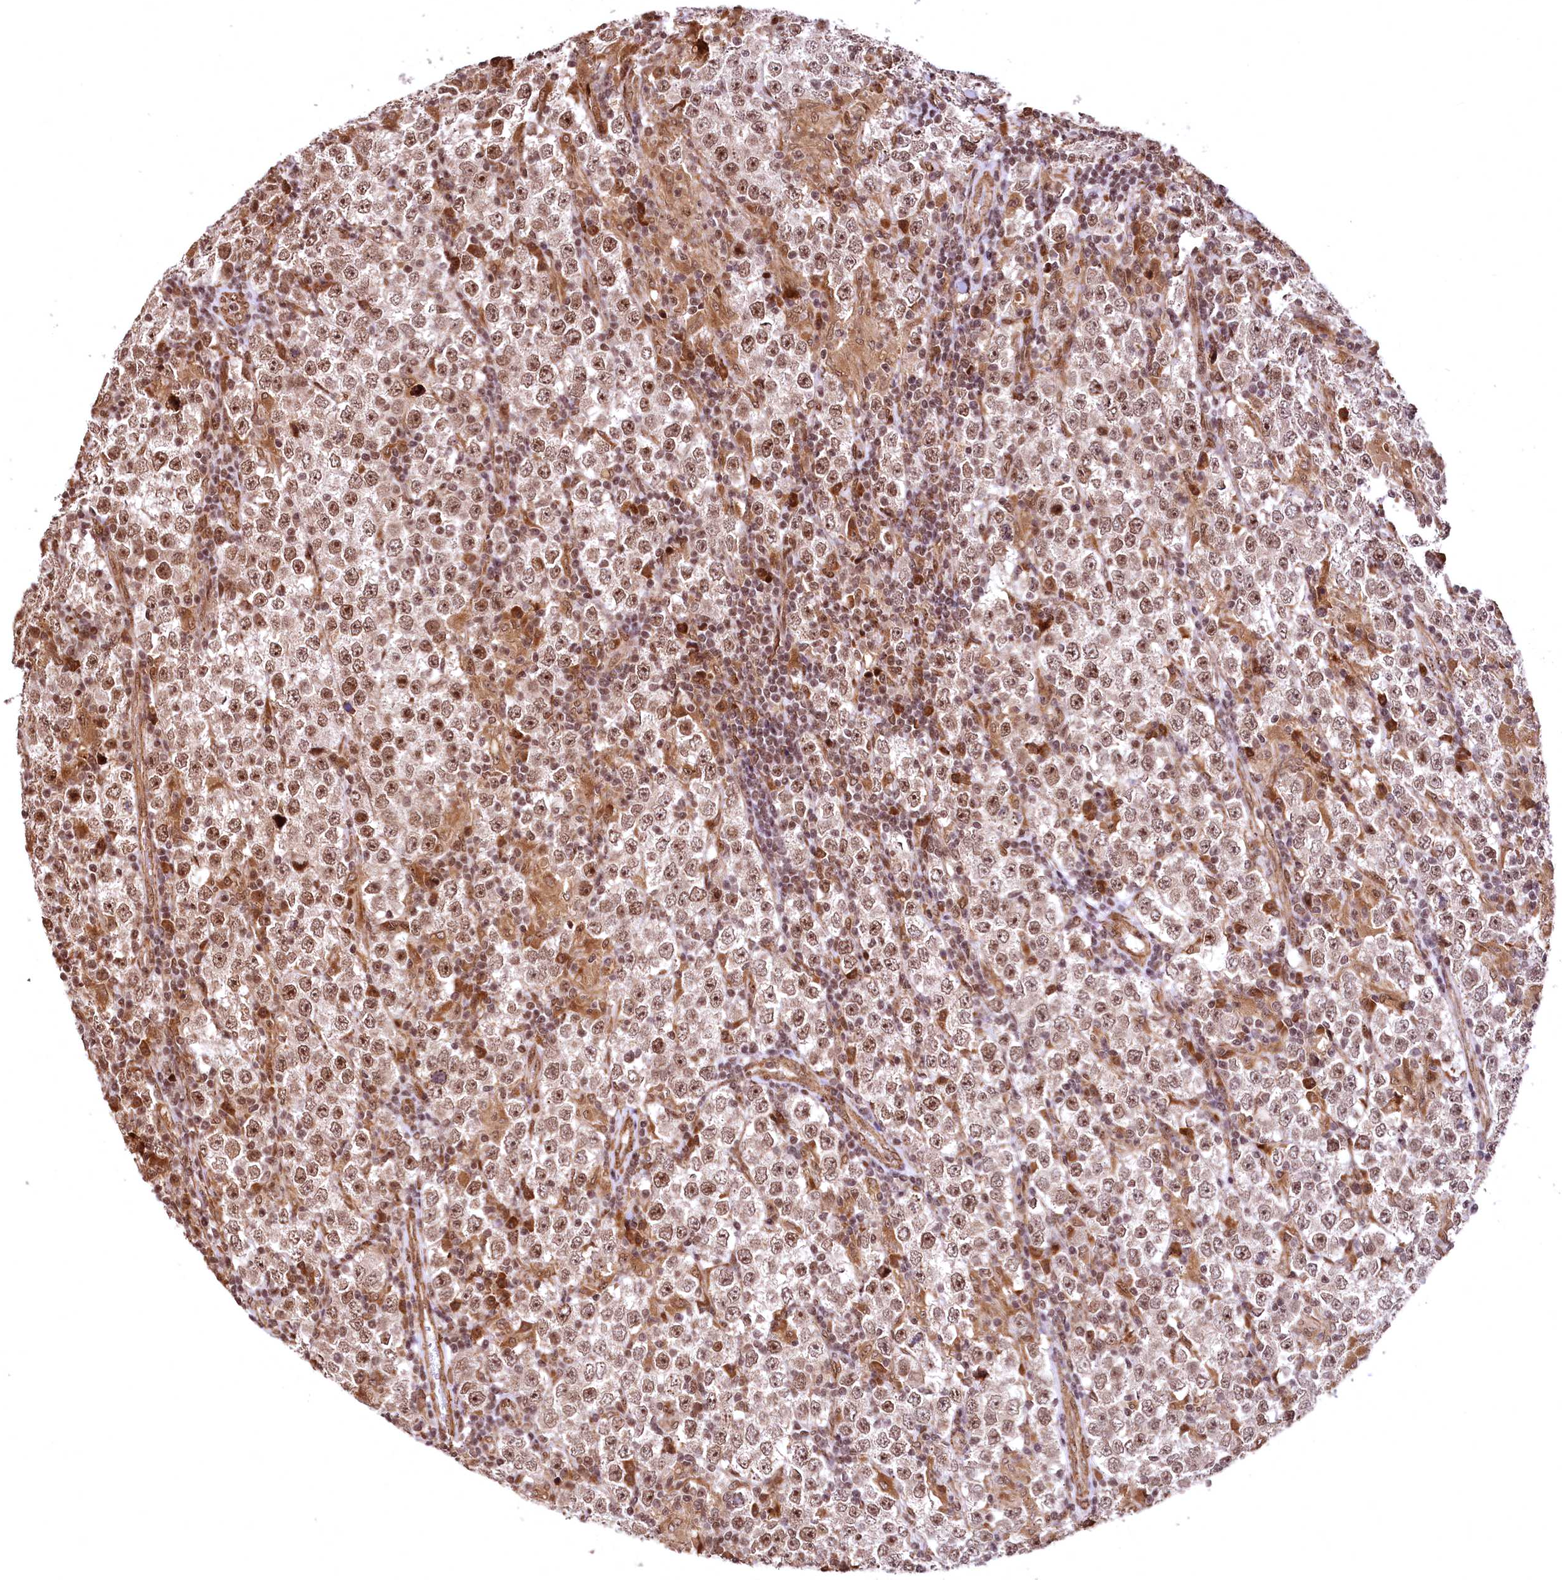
{"staining": {"intensity": "moderate", "quantity": ">75%", "location": "nuclear"}, "tissue": "testis cancer", "cell_type": "Tumor cells", "image_type": "cancer", "snomed": [{"axis": "morphology", "description": "Normal tissue, NOS"}, {"axis": "morphology", "description": "Urothelial carcinoma, High grade"}, {"axis": "morphology", "description": "Seminoma, NOS"}, {"axis": "morphology", "description": "Carcinoma, Embryonal, NOS"}, {"axis": "topography", "description": "Urinary bladder"}, {"axis": "topography", "description": "Testis"}], "caption": "Tumor cells reveal medium levels of moderate nuclear expression in about >75% of cells in testis cancer (urothelial carcinoma (high-grade)).", "gene": "PDS5B", "patient": {"sex": "male", "age": 41}}